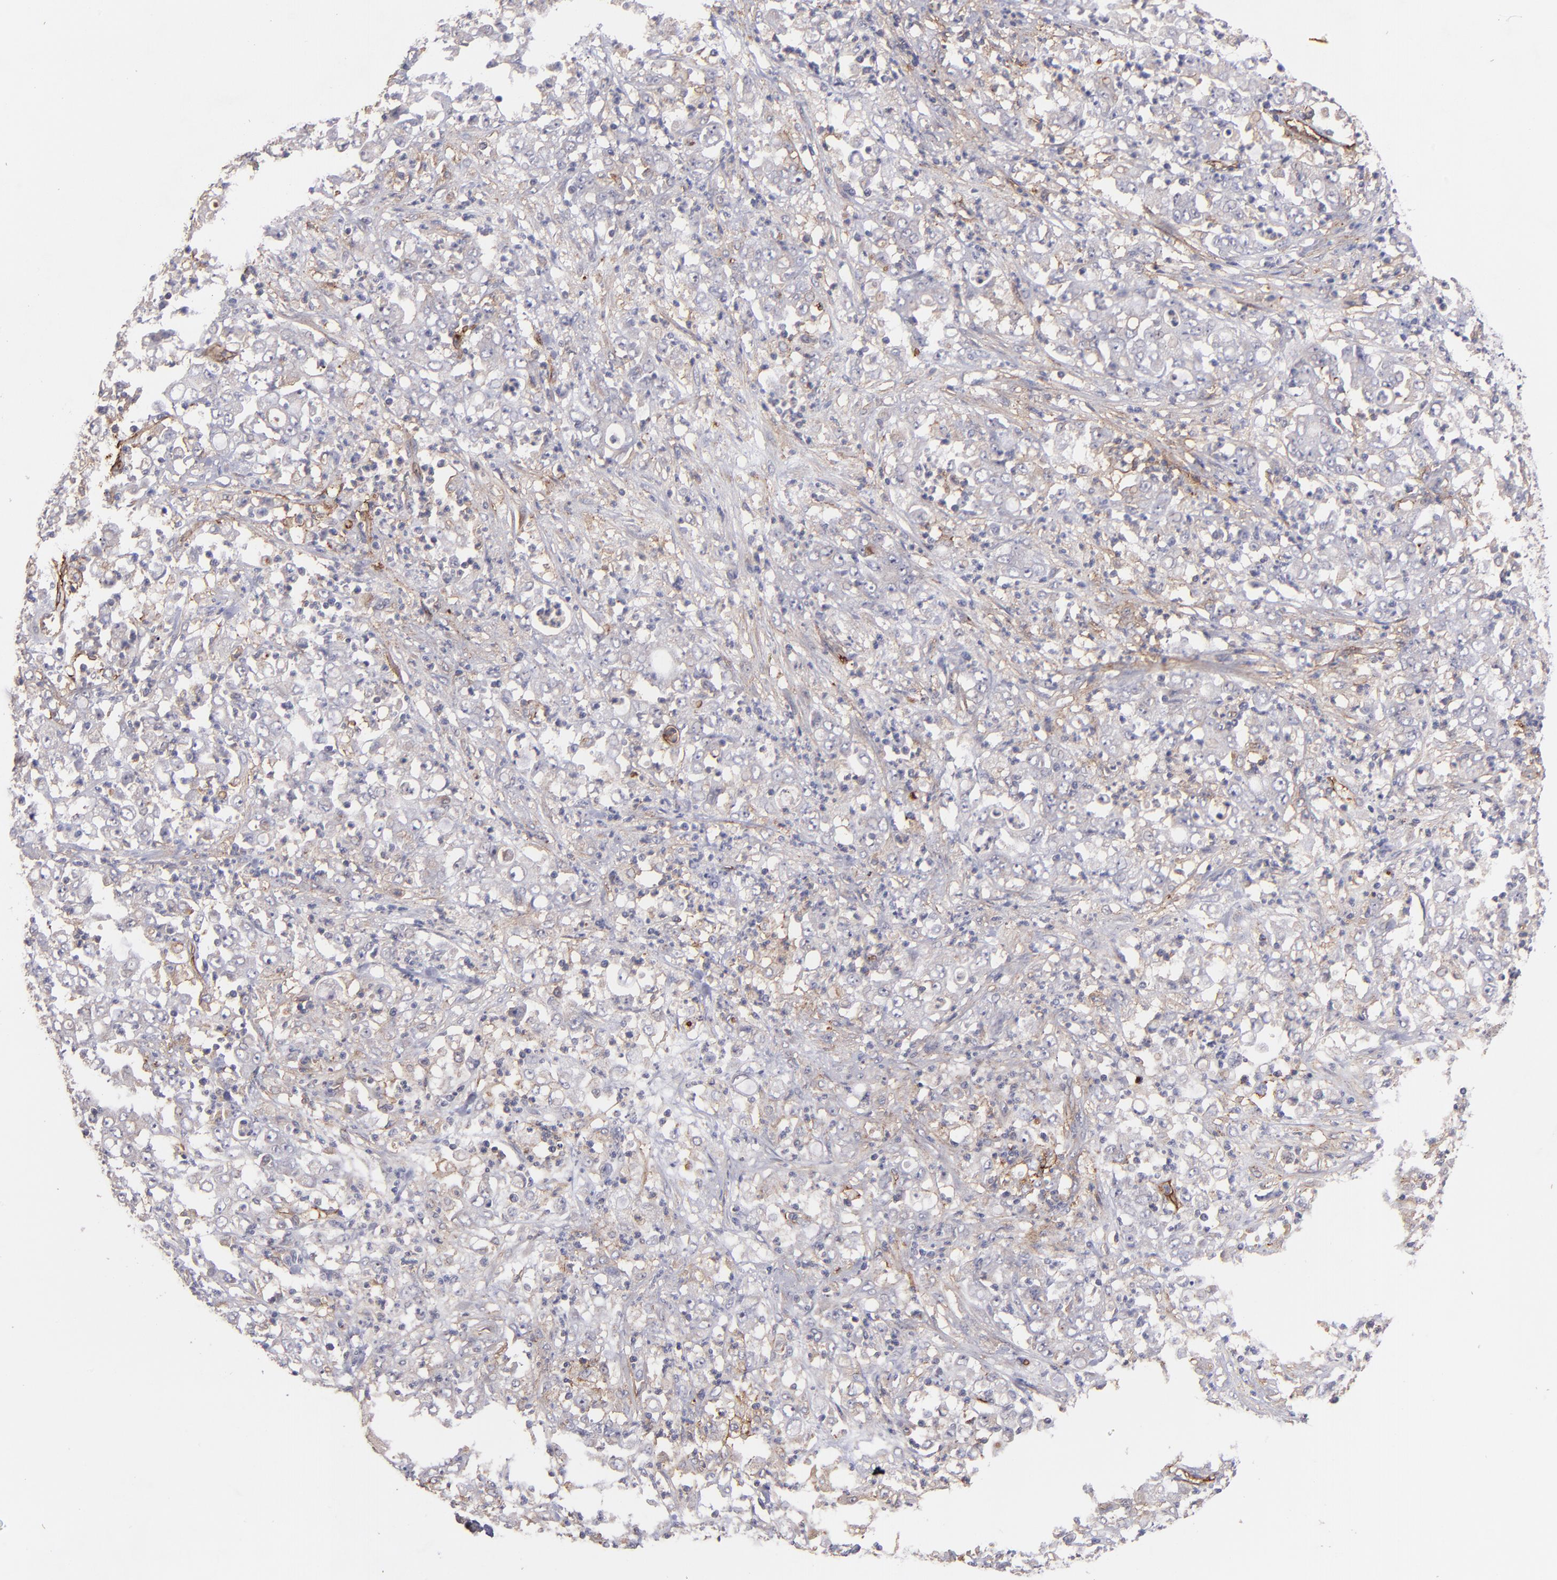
{"staining": {"intensity": "negative", "quantity": "none", "location": "none"}, "tissue": "stomach cancer", "cell_type": "Tumor cells", "image_type": "cancer", "snomed": [{"axis": "morphology", "description": "Adenocarcinoma, NOS"}, {"axis": "topography", "description": "Stomach, lower"}], "caption": "Photomicrograph shows no significant protein expression in tumor cells of stomach cancer.", "gene": "ICAM1", "patient": {"sex": "female", "age": 71}}